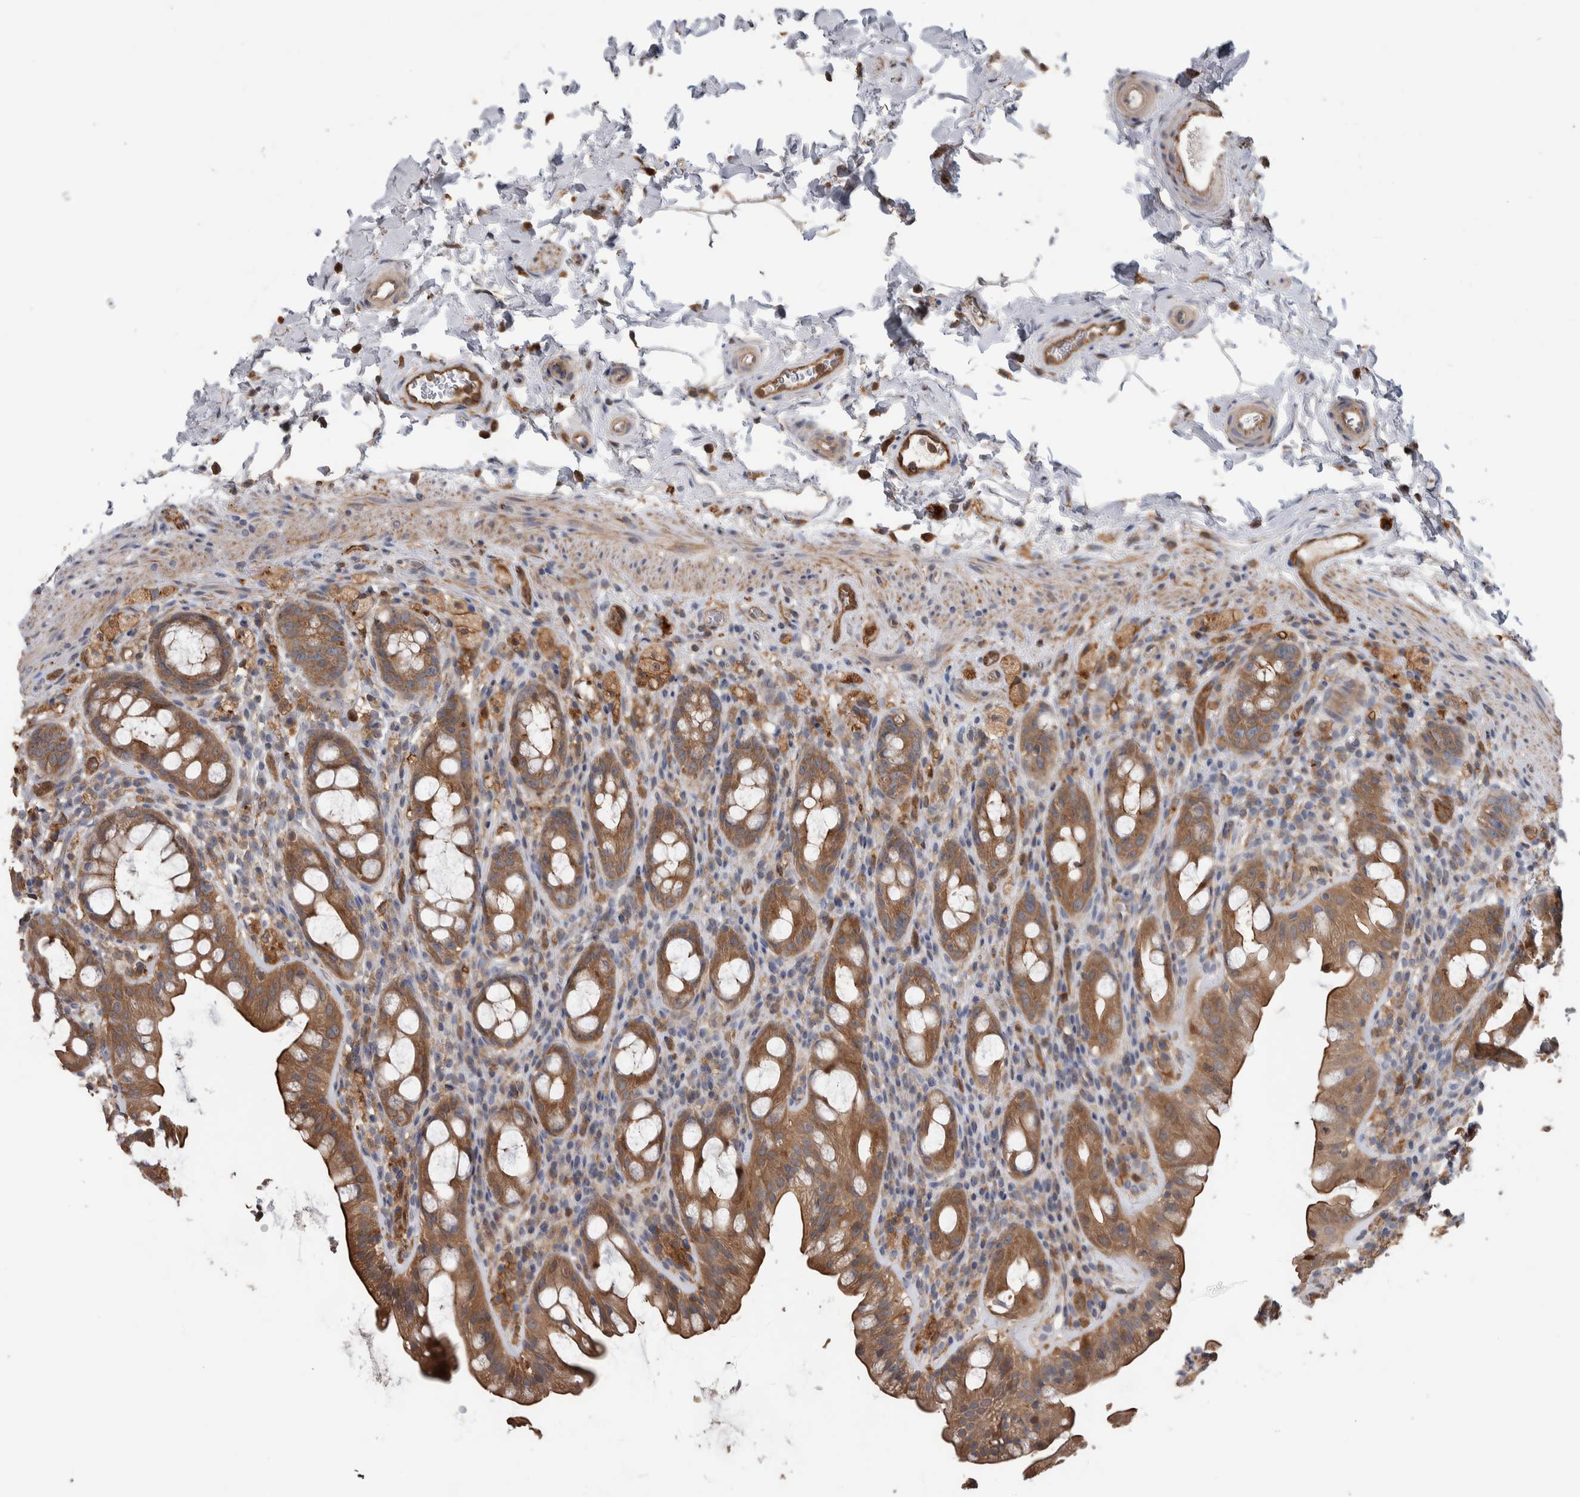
{"staining": {"intensity": "moderate", "quantity": ">75%", "location": "cytoplasmic/membranous"}, "tissue": "rectum", "cell_type": "Glandular cells", "image_type": "normal", "snomed": [{"axis": "morphology", "description": "Normal tissue, NOS"}, {"axis": "topography", "description": "Rectum"}], "caption": "Immunohistochemistry (DAB (3,3'-diaminobenzidine)) staining of unremarkable rectum shows moderate cytoplasmic/membranous protein positivity in approximately >75% of glandular cells.", "gene": "SDCBP", "patient": {"sex": "male", "age": 44}}